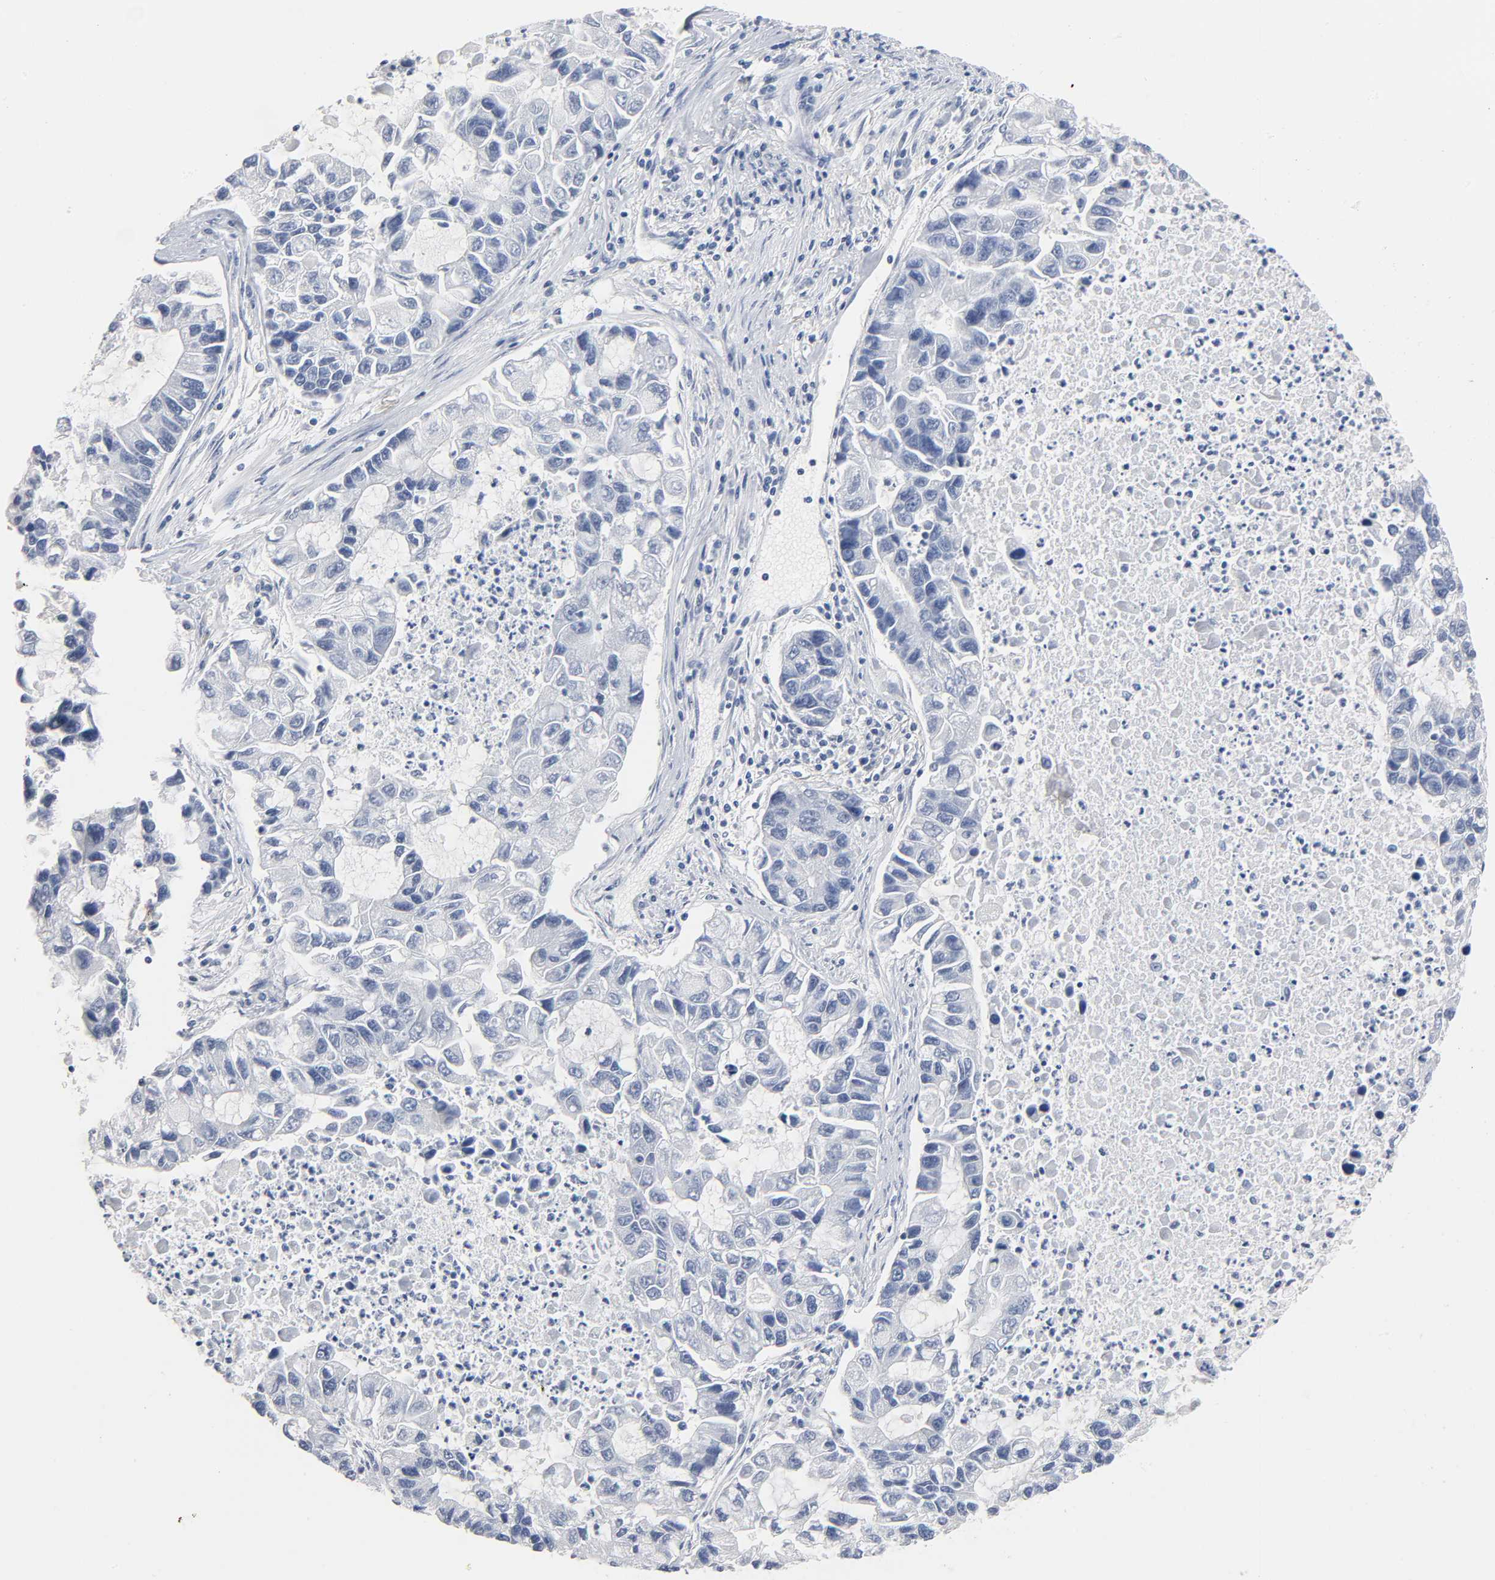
{"staining": {"intensity": "negative", "quantity": "none", "location": "none"}, "tissue": "lung cancer", "cell_type": "Tumor cells", "image_type": "cancer", "snomed": [{"axis": "morphology", "description": "Adenocarcinoma, NOS"}, {"axis": "topography", "description": "Lung"}], "caption": "A photomicrograph of adenocarcinoma (lung) stained for a protein shows no brown staining in tumor cells.", "gene": "NFATC1", "patient": {"sex": "female", "age": 51}}